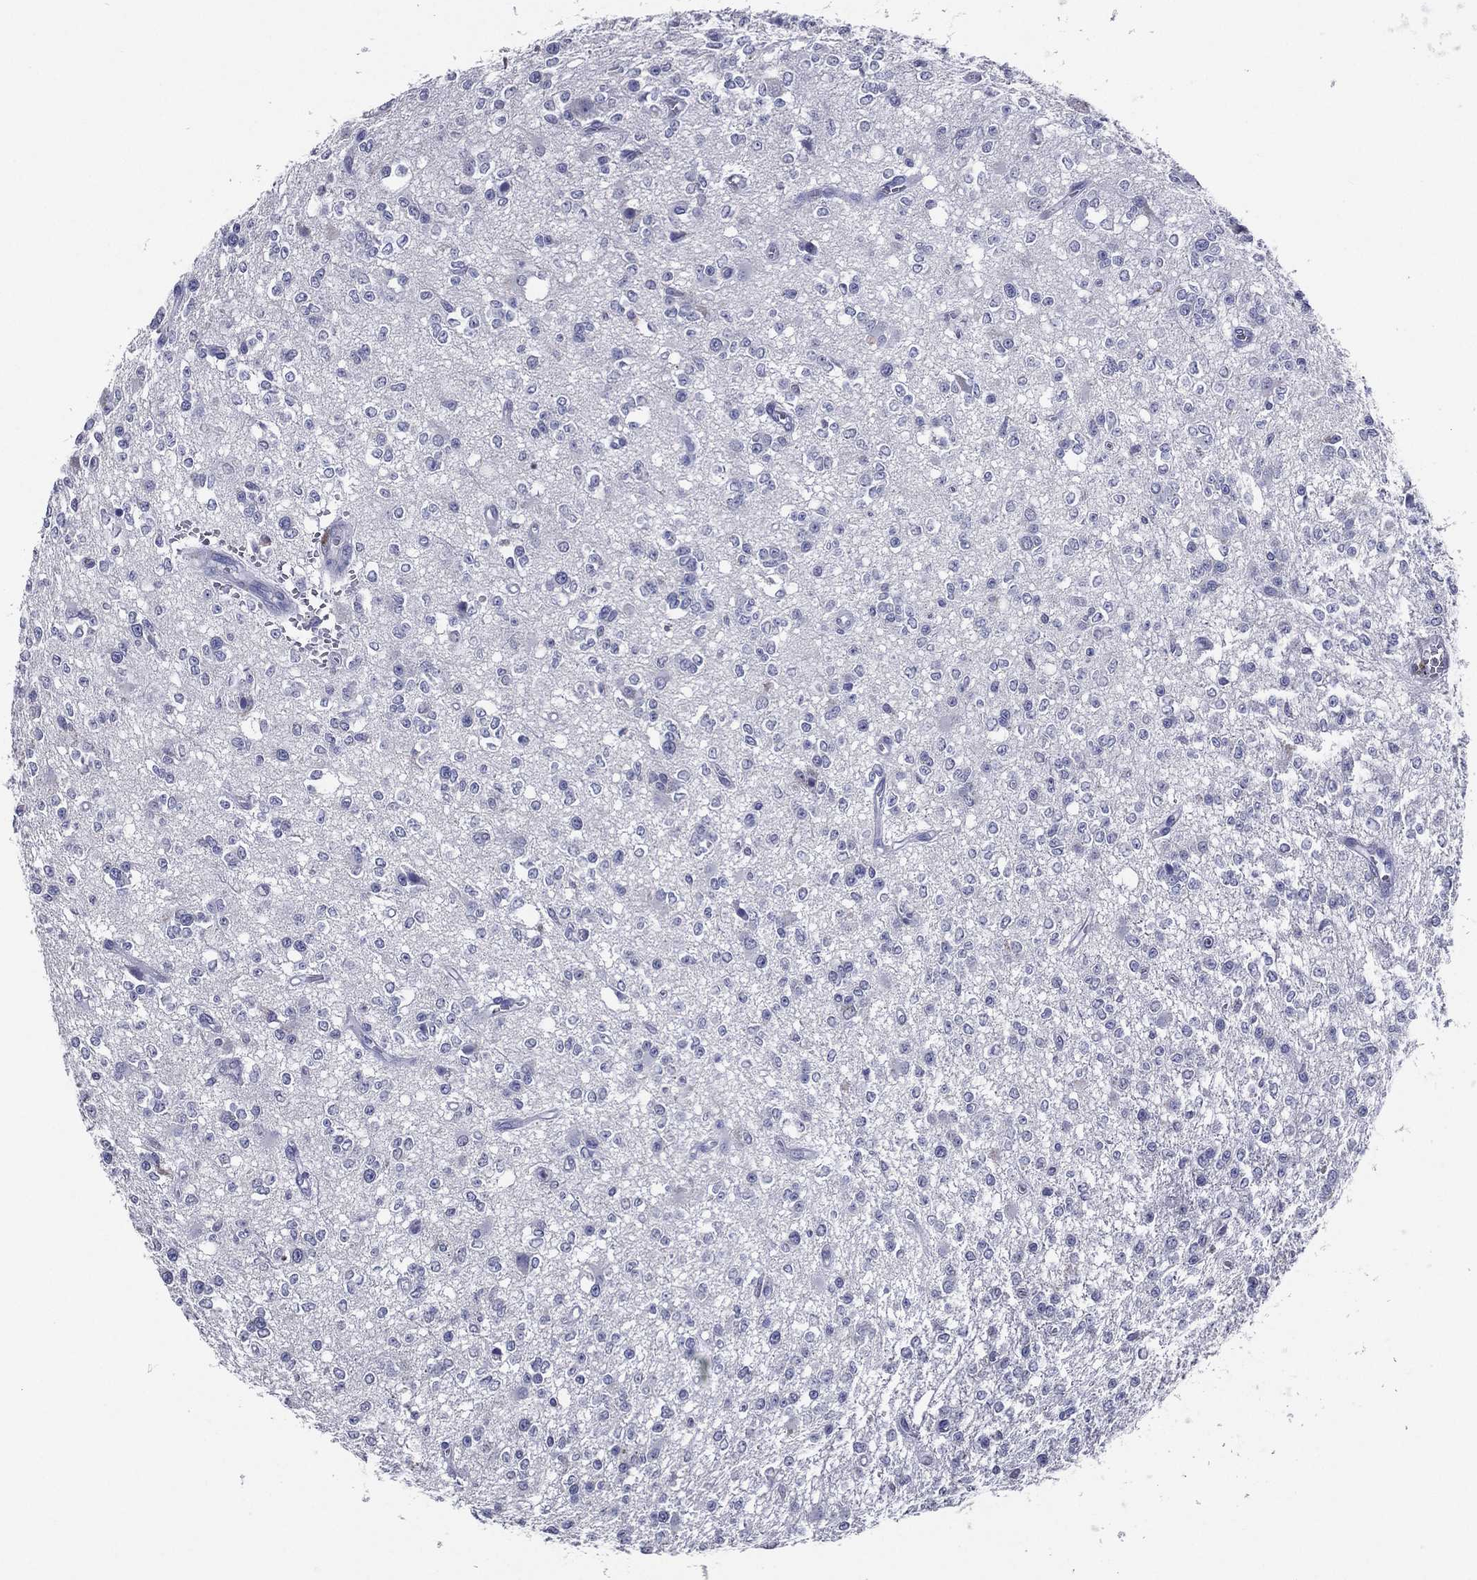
{"staining": {"intensity": "negative", "quantity": "none", "location": "none"}, "tissue": "glioma", "cell_type": "Tumor cells", "image_type": "cancer", "snomed": [{"axis": "morphology", "description": "Glioma, malignant, Low grade"}, {"axis": "topography", "description": "Brain"}], "caption": "Protein analysis of glioma displays no significant expression in tumor cells.", "gene": "TFAP2A", "patient": {"sex": "female", "age": 45}}